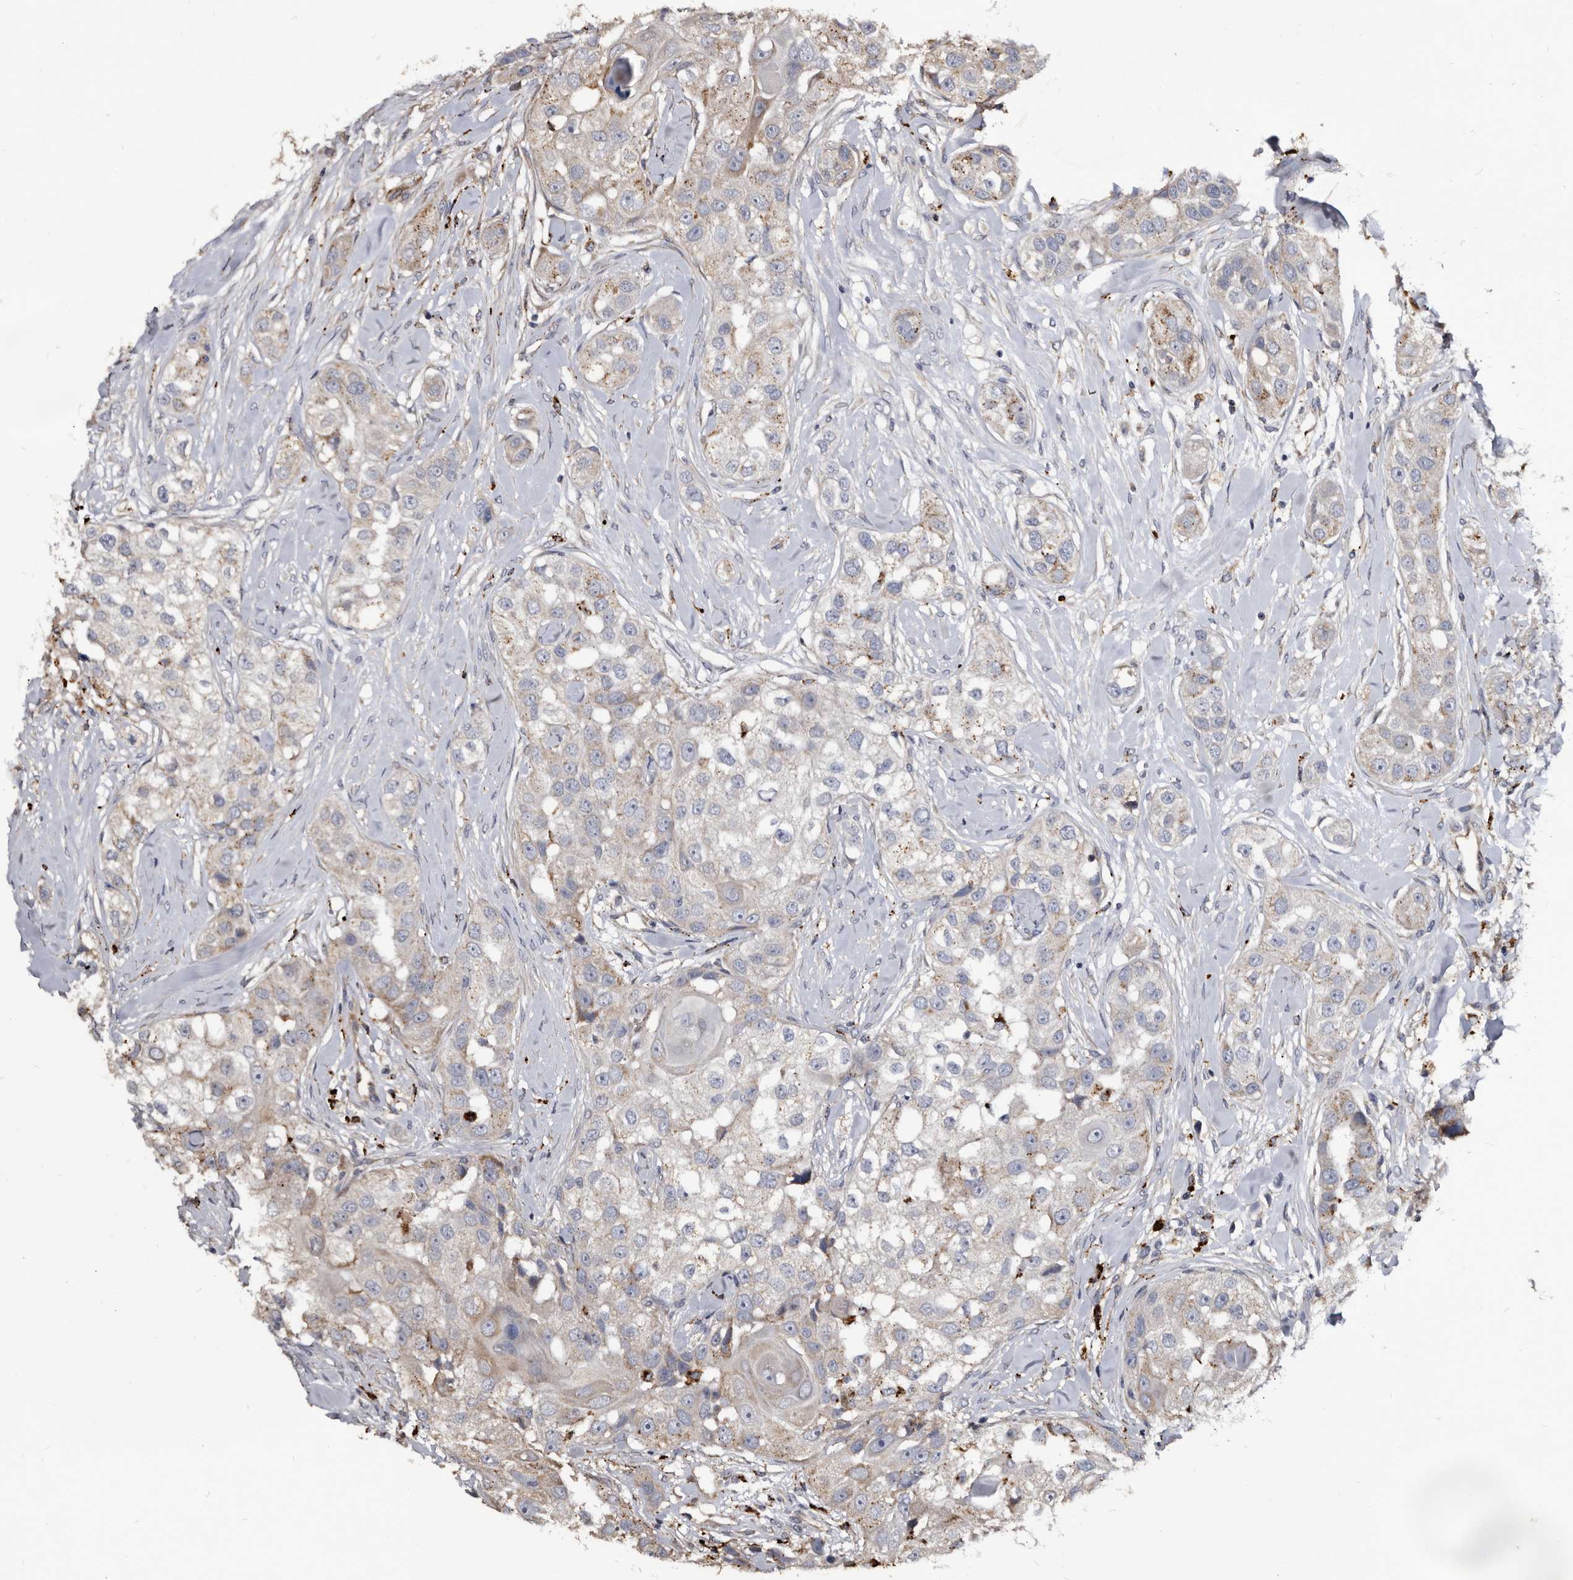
{"staining": {"intensity": "weak", "quantity": "<25%", "location": "cytoplasmic/membranous"}, "tissue": "head and neck cancer", "cell_type": "Tumor cells", "image_type": "cancer", "snomed": [{"axis": "morphology", "description": "Normal tissue, NOS"}, {"axis": "morphology", "description": "Squamous cell carcinoma, NOS"}, {"axis": "topography", "description": "Skeletal muscle"}, {"axis": "topography", "description": "Head-Neck"}], "caption": "IHC image of head and neck squamous cell carcinoma stained for a protein (brown), which exhibits no positivity in tumor cells.", "gene": "CTSA", "patient": {"sex": "male", "age": 51}}